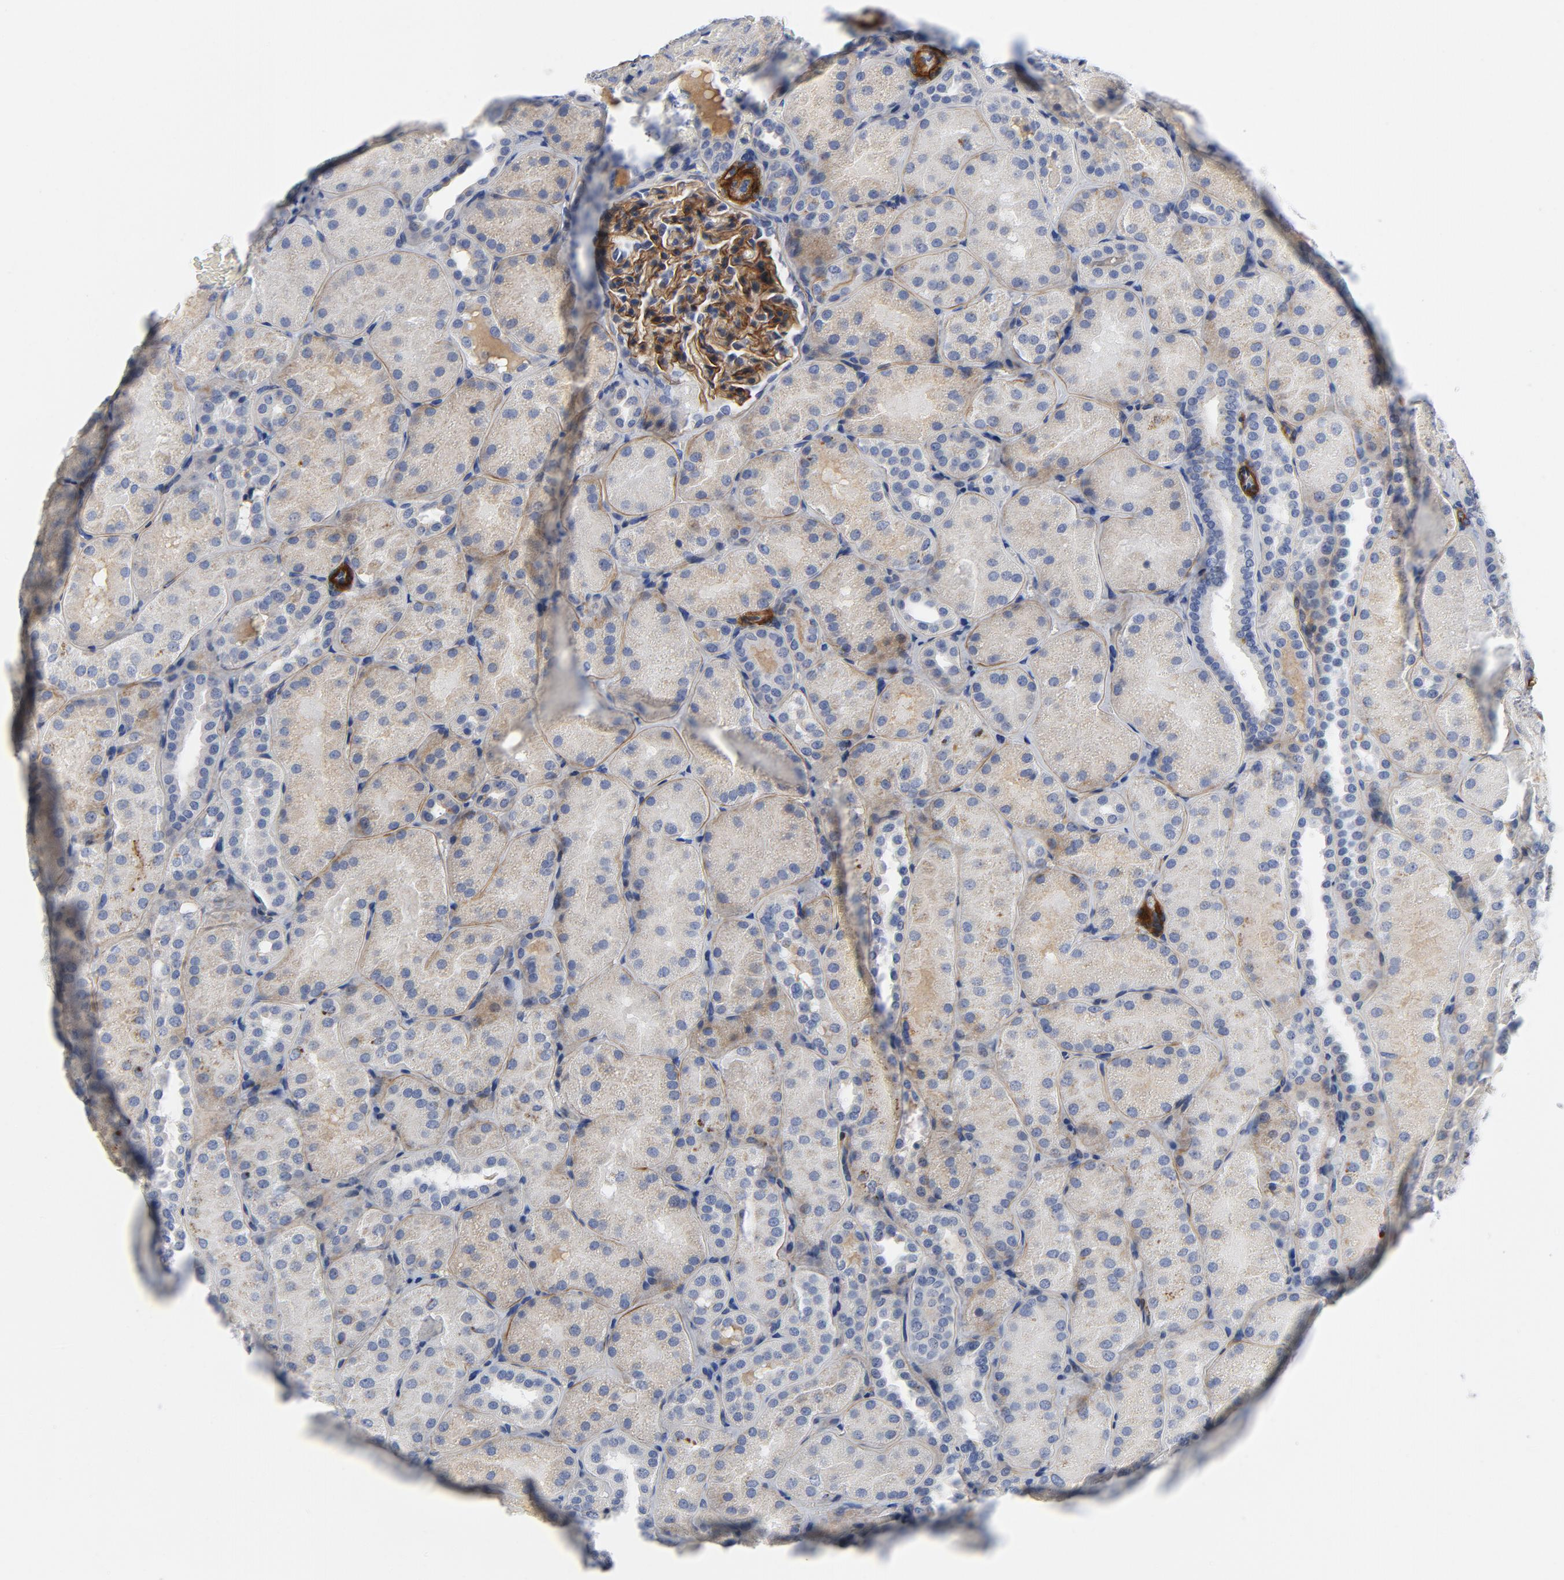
{"staining": {"intensity": "strong", "quantity": ">75%", "location": "cytoplasmic/membranous"}, "tissue": "kidney", "cell_type": "Cells in glomeruli", "image_type": "normal", "snomed": [{"axis": "morphology", "description": "Normal tissue, NOS"}, {"axis": "topography", "description": "Kidney"}], "caption": "Kidney stained for a protein (brown) reveals strong cytoplasmic/membranous positive positivity in approximately >75% of cells in glomeruli.", "gene": "LAMC1", "patient": {"sex": "male", "age": 28}}